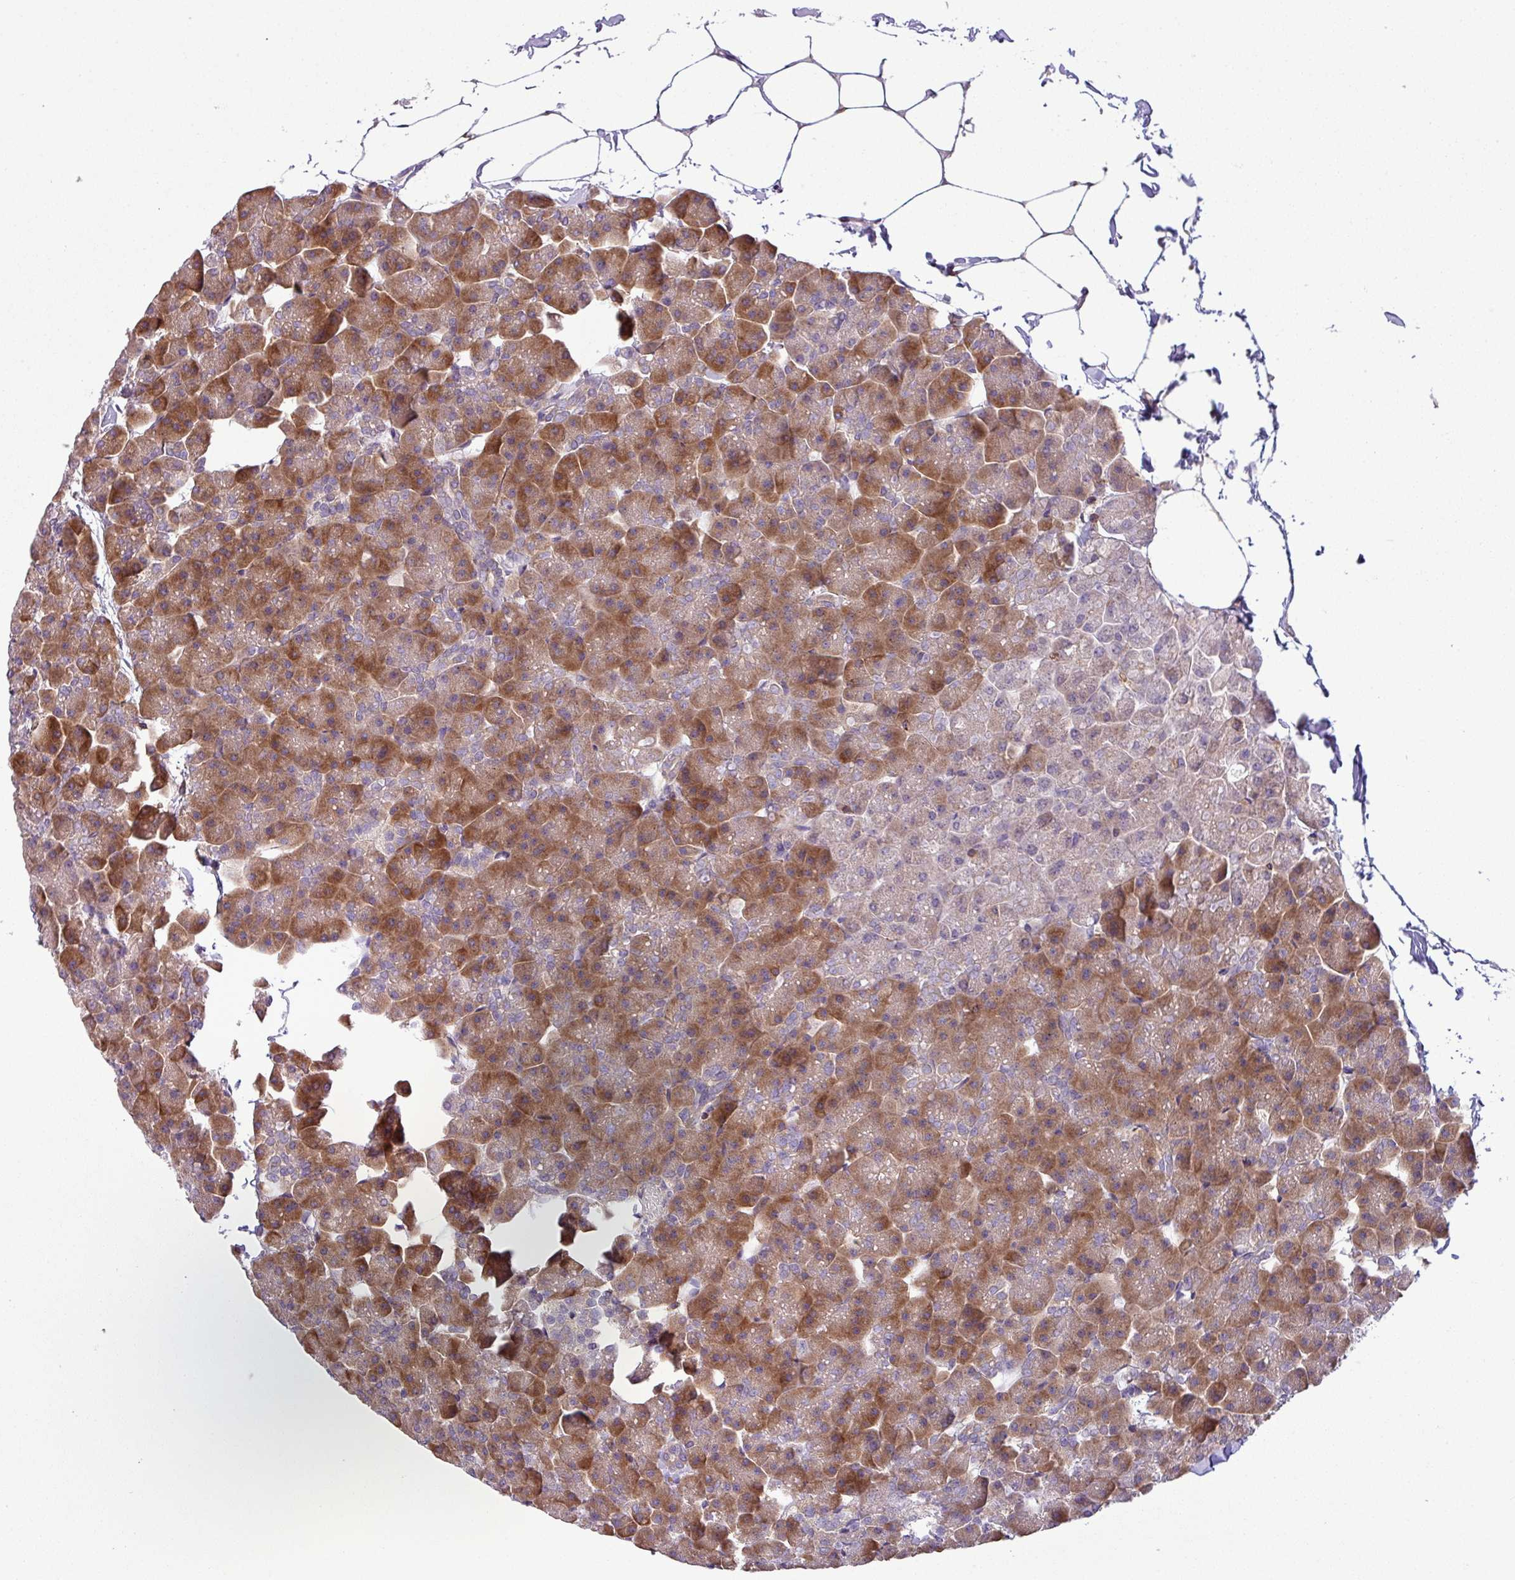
{"staining": {"intensity": "strong", "quantity": ">75%", "location": "cytoplasmic/membranous"}, "tissue": "pancreas", "cell_type": "Exocrine glandular cells", "image_type": "normal", "snomed": [{"axis": "morphology", "description": "Normal tissue, NOS"}, {"axis": "topography", "description": "Pancreas"}], "caption": "Protein staining of normal pancreas demonstrates strong cytoplasmic/membranous positivity in about >75% of exocrine glandular cells. (Stains: DAB (3,3'-diaminobenzidine) in brown, nuclei in blue, Microscopy: brightfield microscopy at high magnification).", "gene": "LRRC74B", "patient": {"sex": "male", "age": 35}}